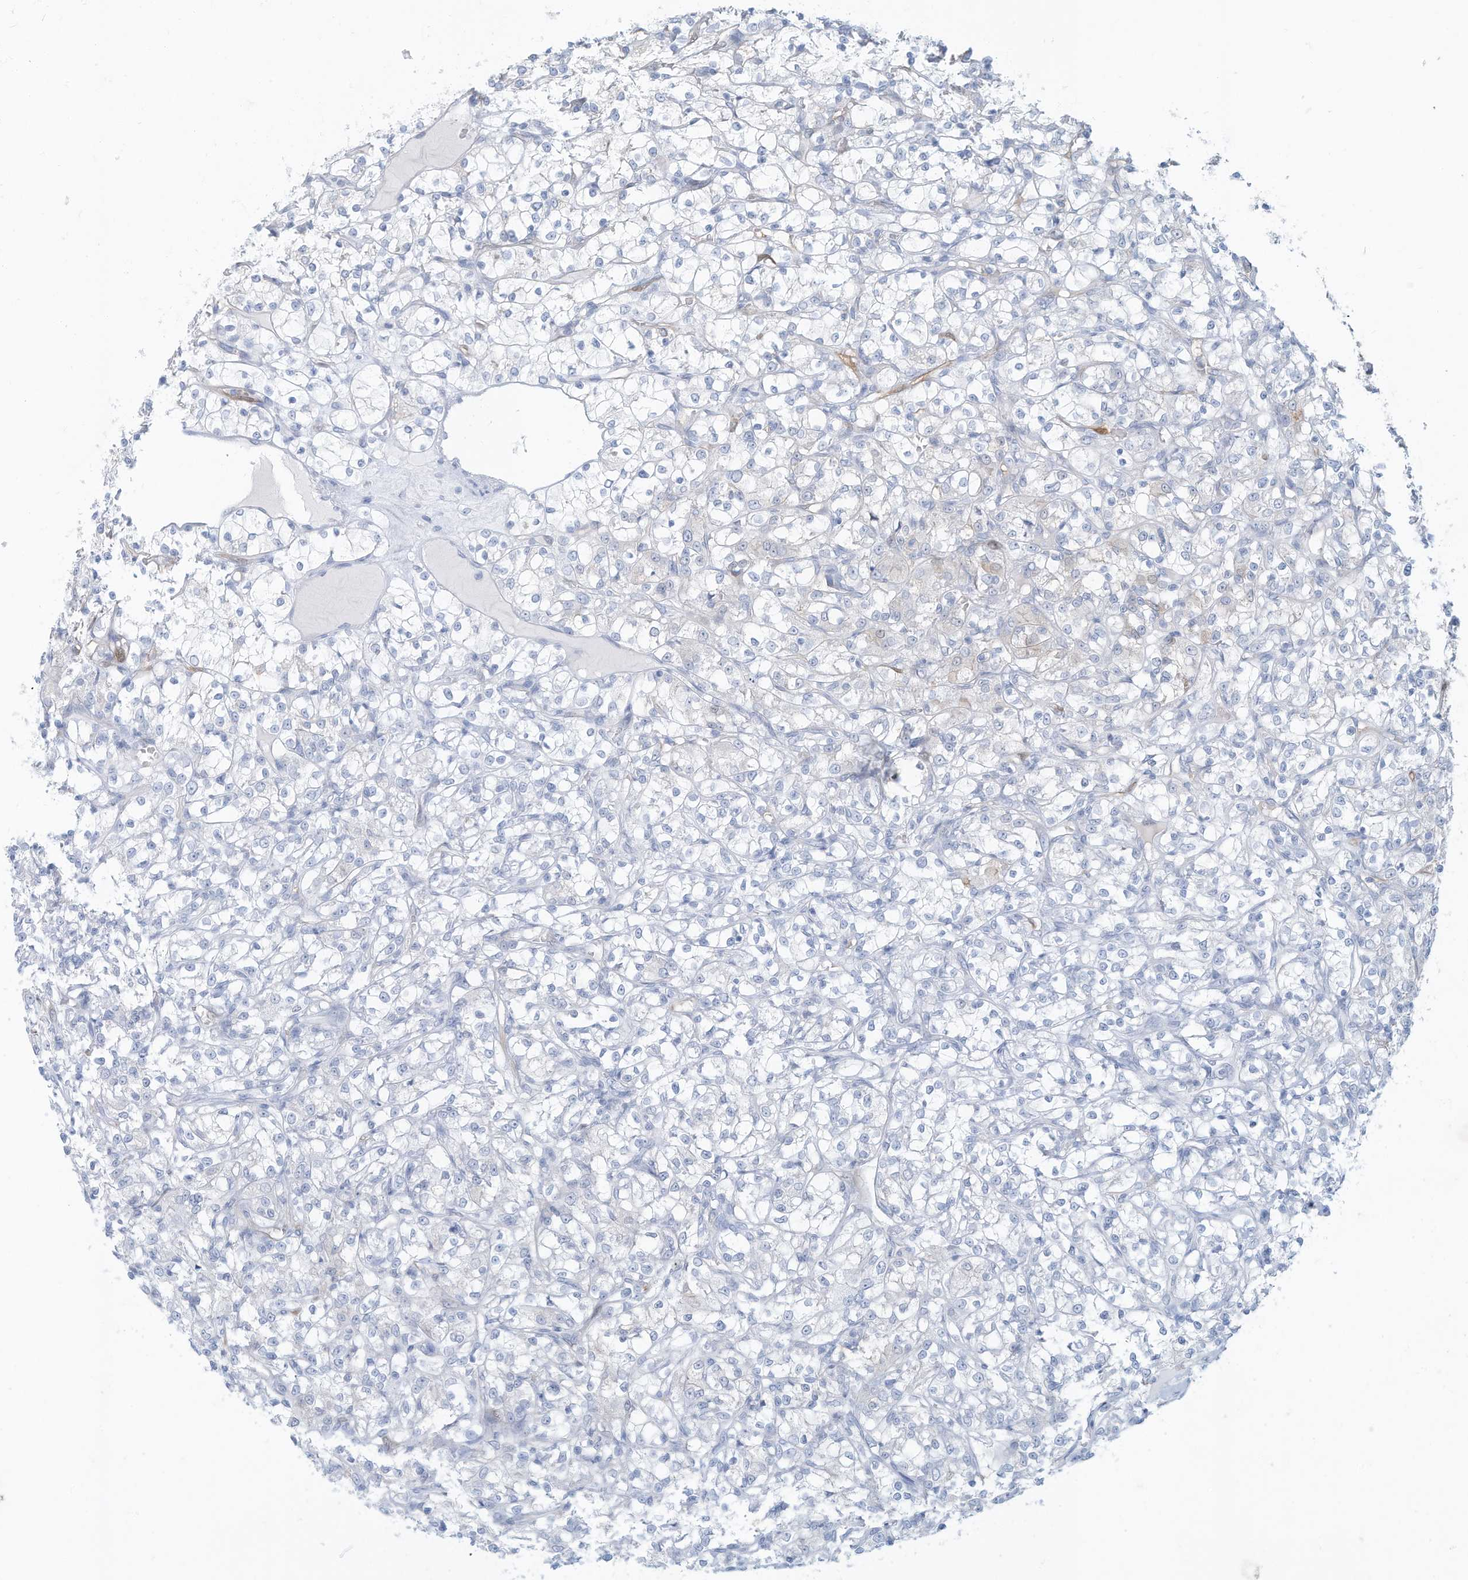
{"staining": {"intensity": "negative", "quantity": "none", "location": "none"}, "tissue": "renal cancer", "cell_type": "Tumor cells", "image_type": "cancer", "snomed": [{"axis": "morphology", "description": "Adenocarcinoma, NOS"}, {"axis": "topography", "description": "Kidney"}], "caption": "Immunohistochemistry histopathology image of renal cancer (adenocarcinoma) stained for a protein (brown), which displays no positivity in tumor cells.", "gene": "ERI2", "patient": {"sex": "female", "age": 69}}